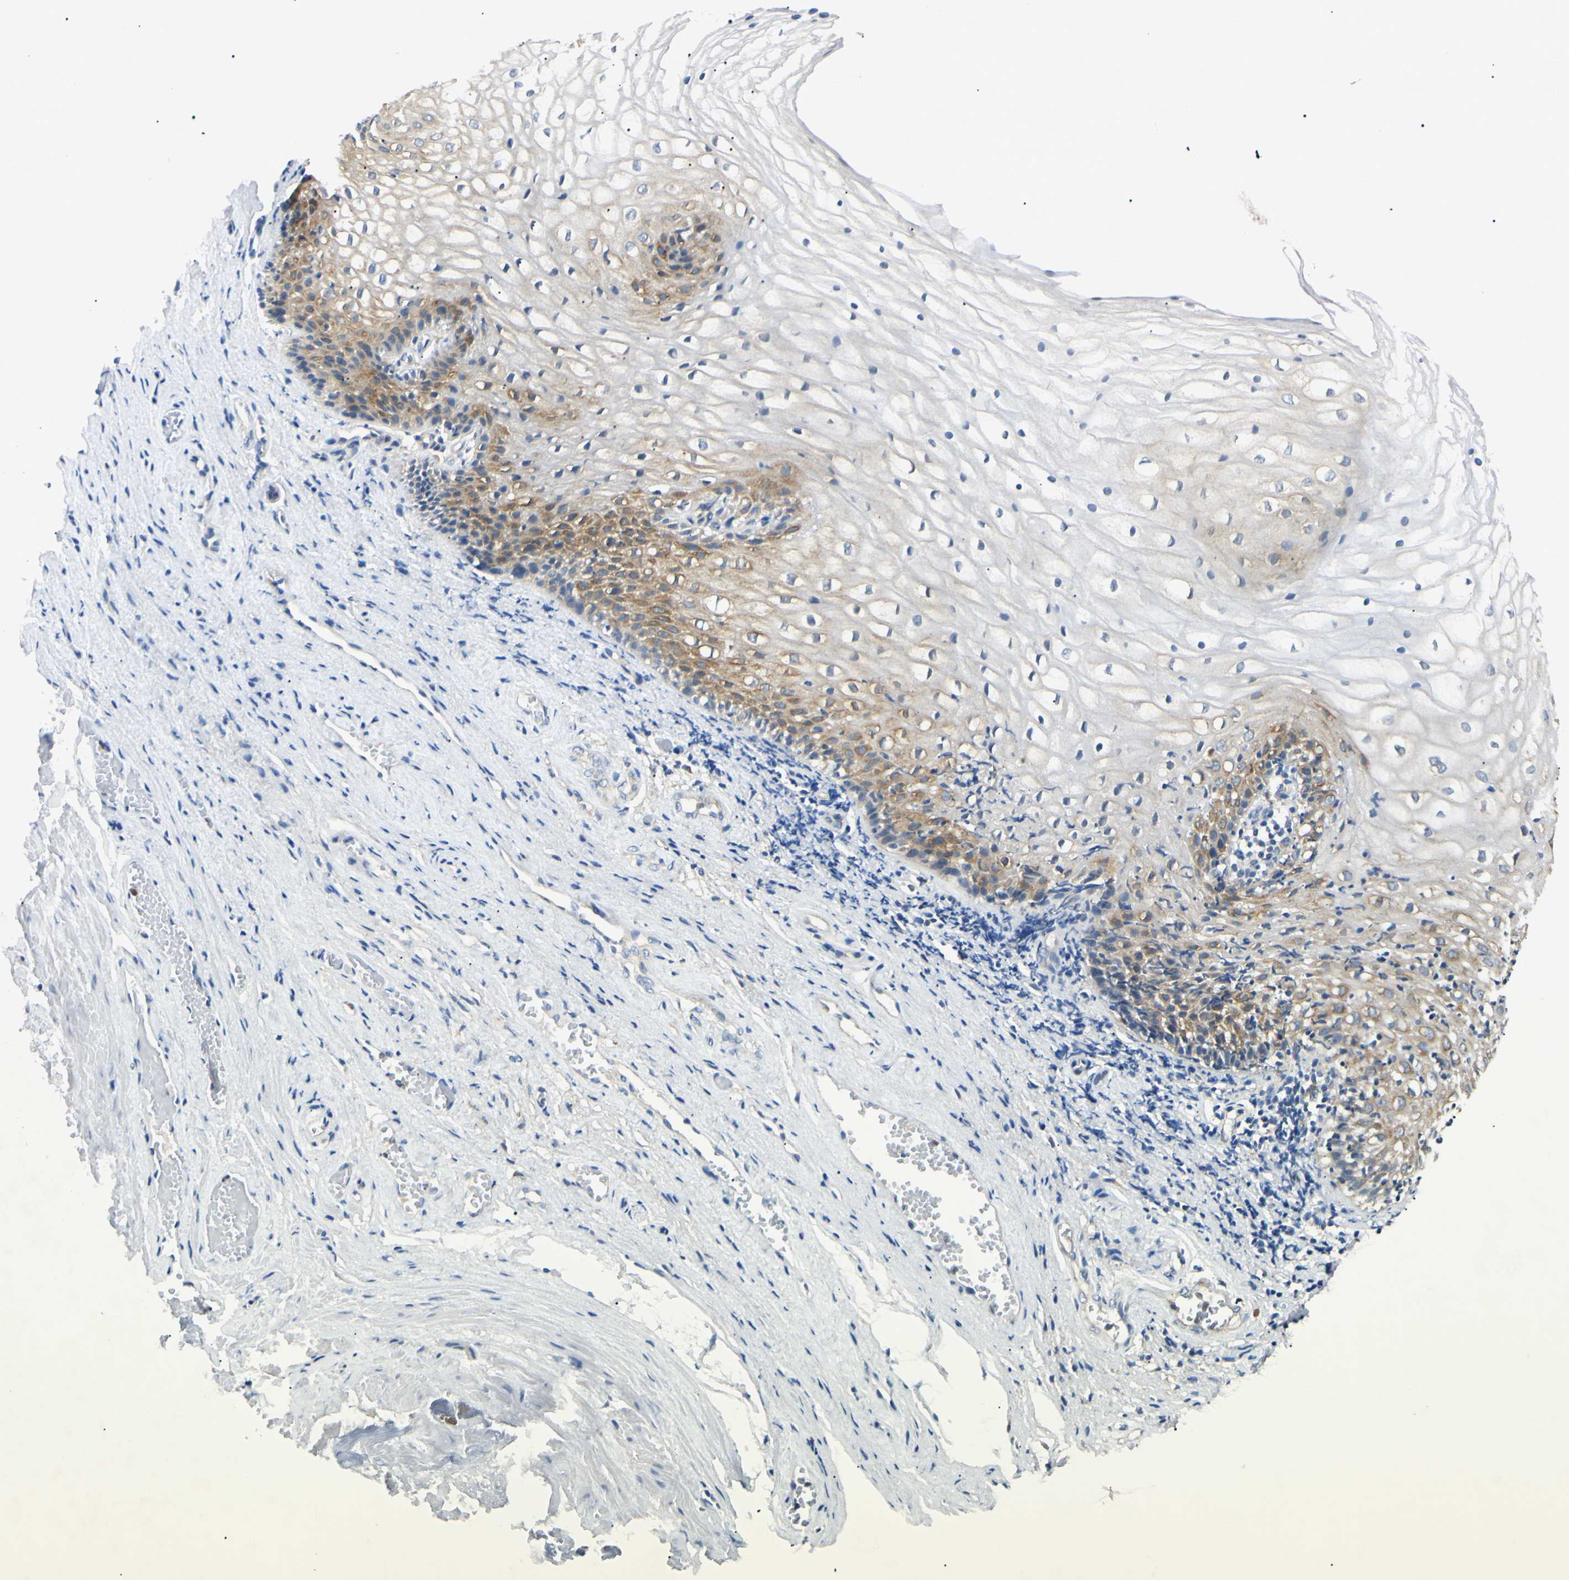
{"staining": {"intensity": "moderate", "quantity": ">75%", "location": "cytoplasmic/membranous"}, "tissue": "vagina", "cell_type": "Squamous epithelial cells", "image_type": "normal", "snomed": [{"axis": "morphology", "description": "Normal tissue, NOS"}, {"axis": "topography", "description": "Vagina"}], "caption": "Immunohistochemistry staining of unremarkable vagina, which exhibits medium levels of moderate cytoplasmic/membranous expression in about >75% of squamous epithelial cells indicating moderate cytoplasmic/membranous protein positivity. The staining was performed using DAB (3,3'-diaminobenzidine) (brown) for protein detection and nuclei were counterstained in hematoxylin (blue).", "gene": "DNAJB12", "patient": {"sex": "female", "age": 34}}